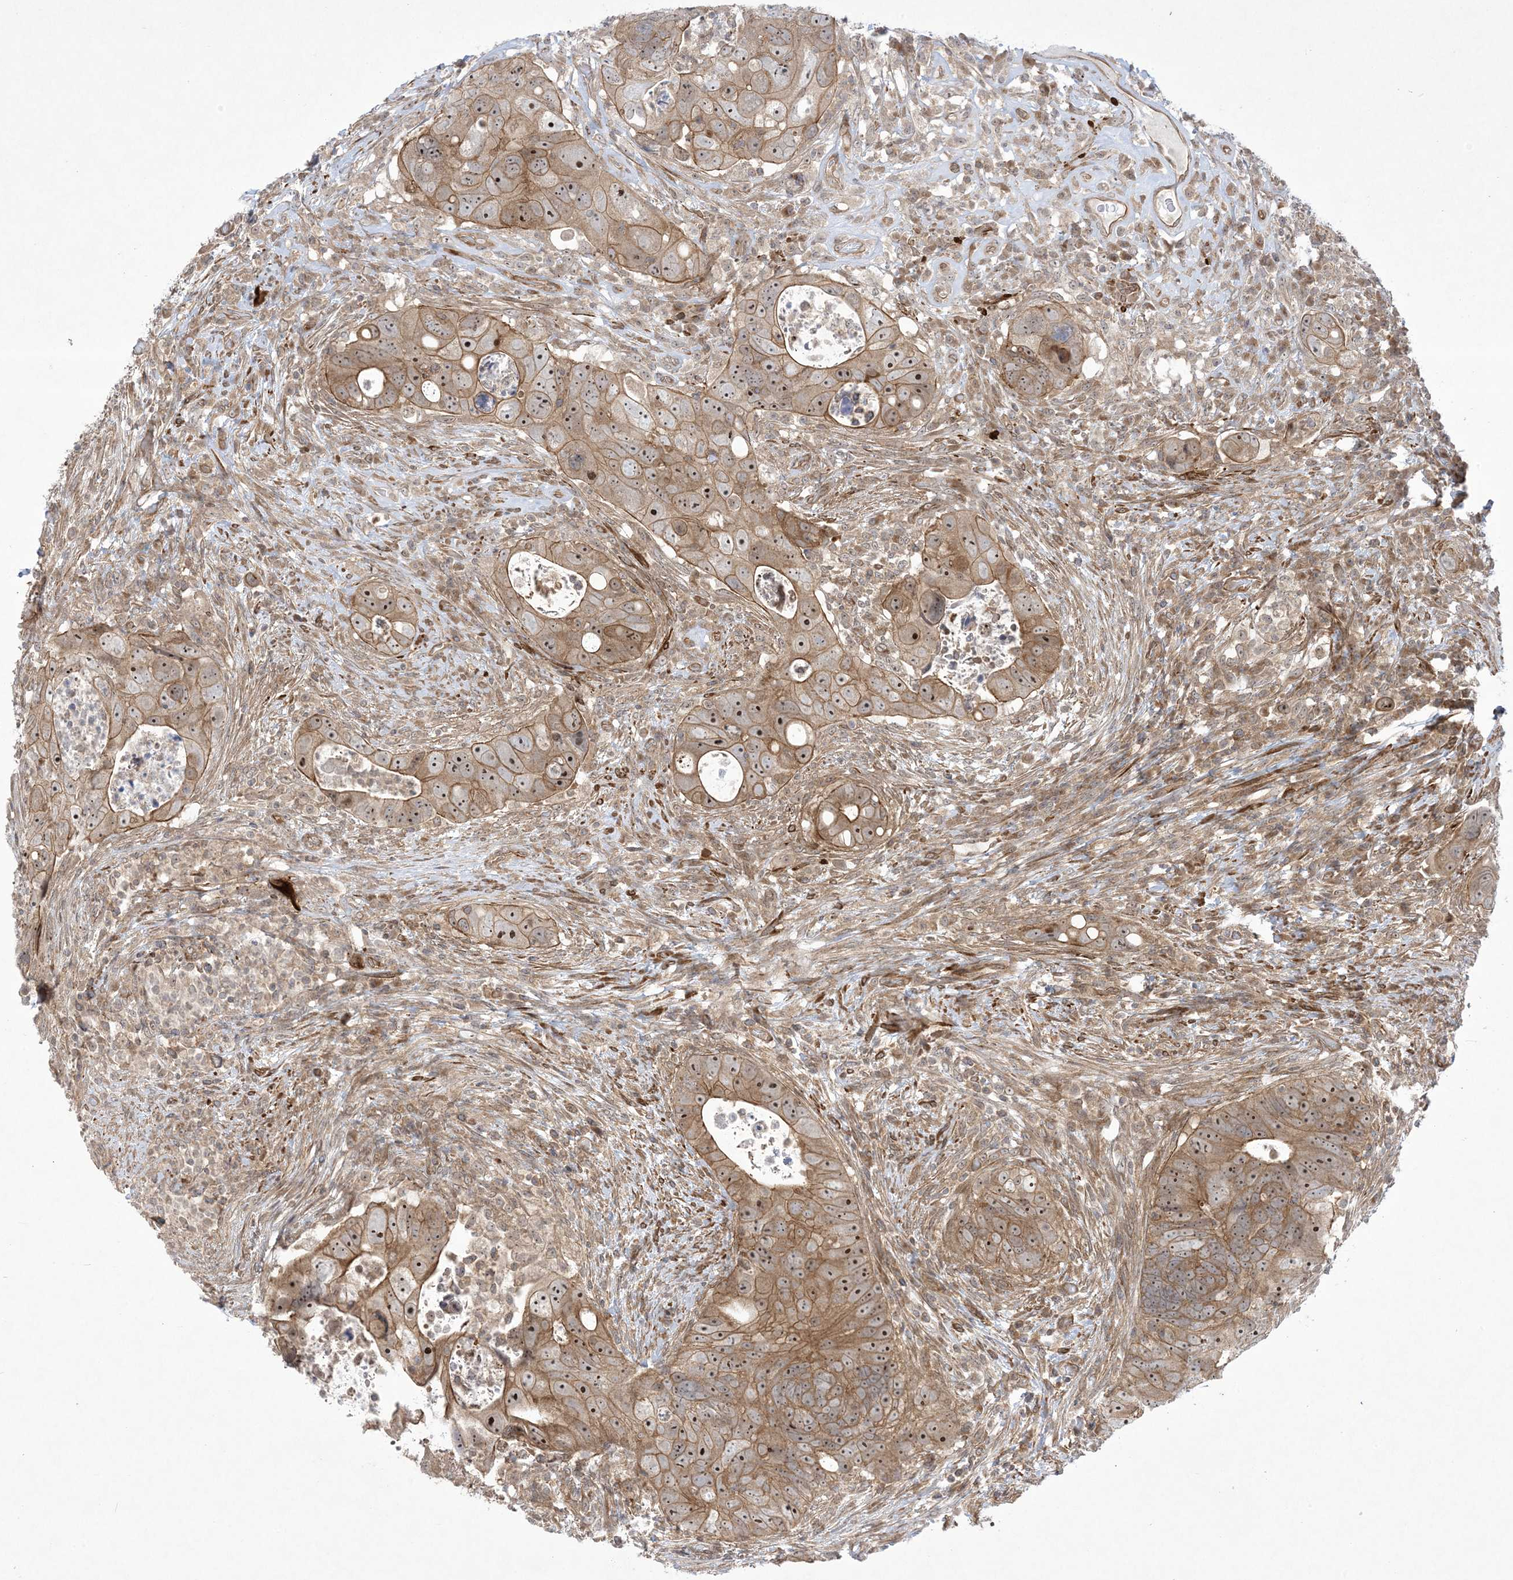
{"staining": {"intensity": "moderate", "quantity": ">75%", "location": "cytoplasmic/membranous,nuclear"}, "tissue": "colorectal cancer", "cell_type": "Tumor cells", "image_type": "cancer", "snomed": [{"axis": "morphology", "description": "Adenocarcinoma, NOS"}, {"axis": "topography", "description": "Rectum"}], "caption": "Colorectal cancer (adenocarcinoma) tissue displays moderate cytoplasmic/membranous and nuclear staining in approximately >75% of tumor cells The protein of interest is shown in brown color, while the nuclei are stained blue.", "gene": "SOGA3", "patient": {"sex": "male", "age": 59}}